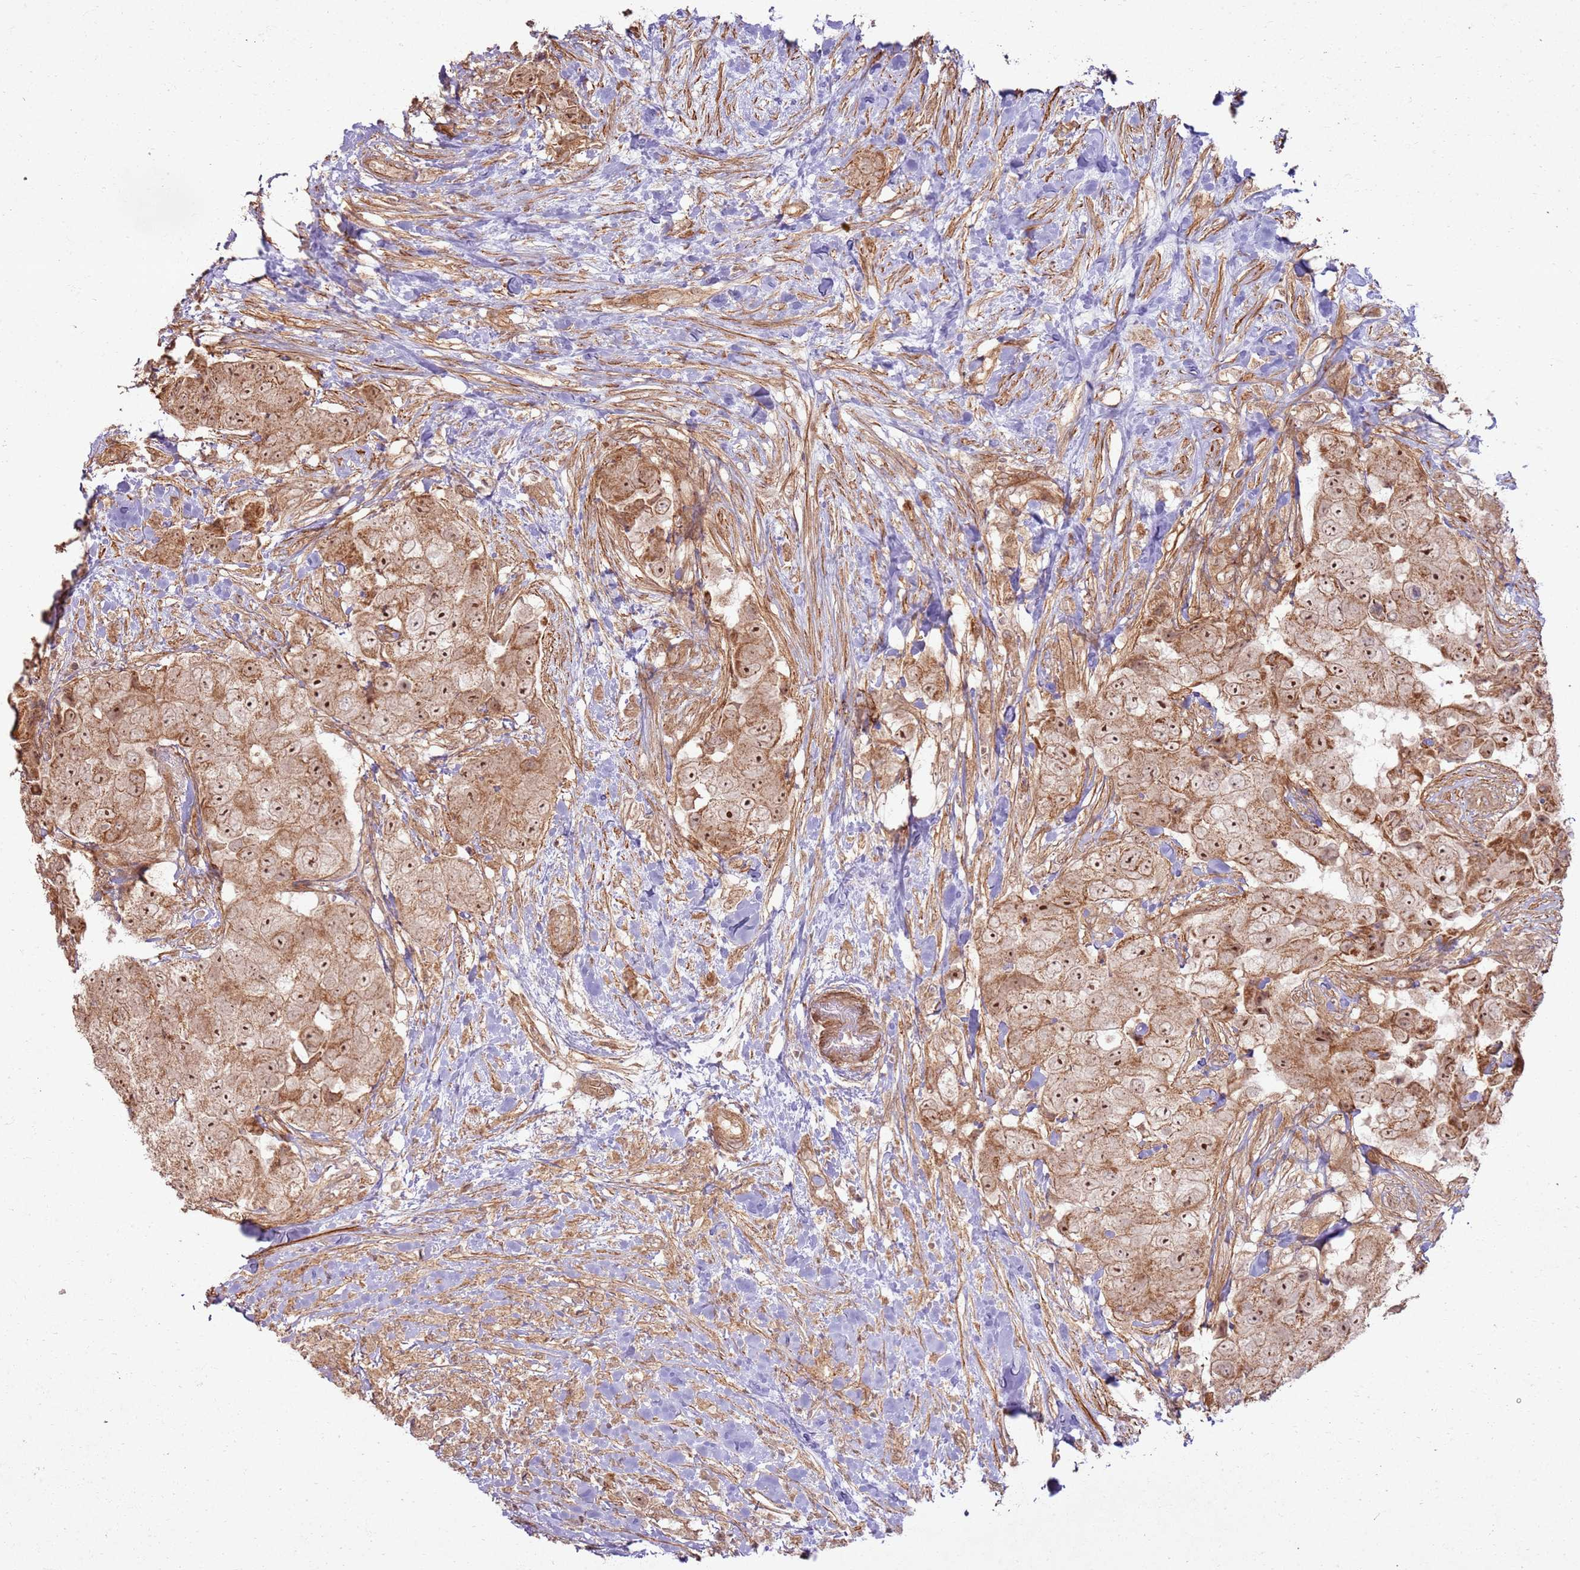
{"staining": {"intensity": "strong", "quantity": ">75%", "location": "cytoplasmic/membranous,nuclear"}, "tissue": "breast cancer", "cell_type": "Tumor cells", "image_type": "cancer", "snomed": [{"axis": "morphology", "description": "Normal tissue, NOS"}, {"axis": "morphology", "description": "Duct carcinoma"}, {"axis": "topography", "description": "Breast"}], "caption": "Immunohistochemical staining of human breast invasive ductal carcinoma exhibits high levels of strong cytoplasmic/membranous and nuclear protein expression in about >75% of tumor cells.", "gene": "ZNF623", "patient": {"sex": "female", "age": 62}}